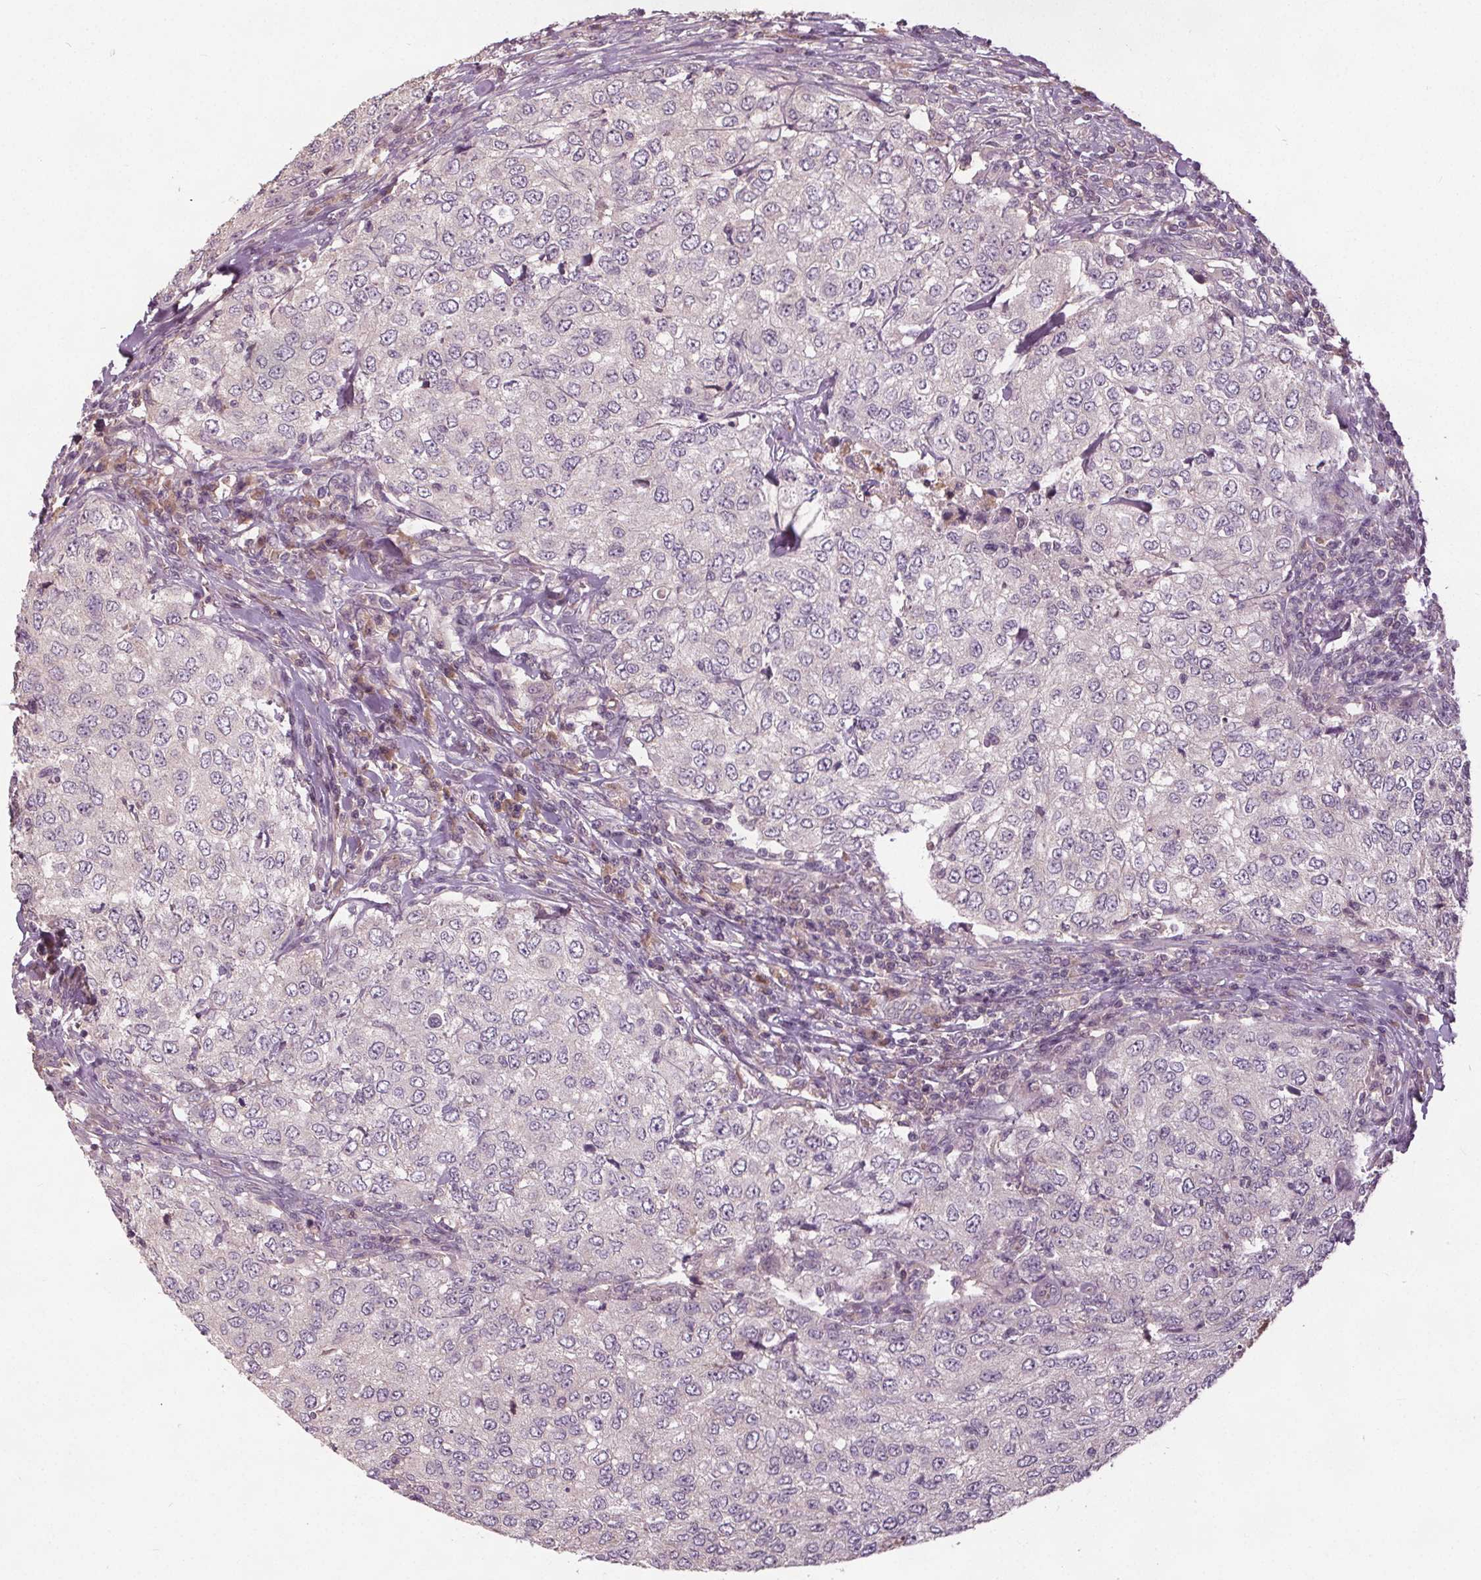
{"staining": {"intensity": "negative", "quantity": "none", "location": "none"}, "tissue": "urothelial cancer", "cell_type": "Tumor cells", "image_type": "cancer", "snomed": [{"axis": "morphology", "description": "Urothelial carcinoma, High grade"}, {"axis": "topography", "description": "Urinary bladder"}], "caption": "Image shows no protein positivity in tumor cells of high-grade urothelial carcinoma tissue.", "gene": "PDGFD", "patient": {"sex": "female", "age": 78}}